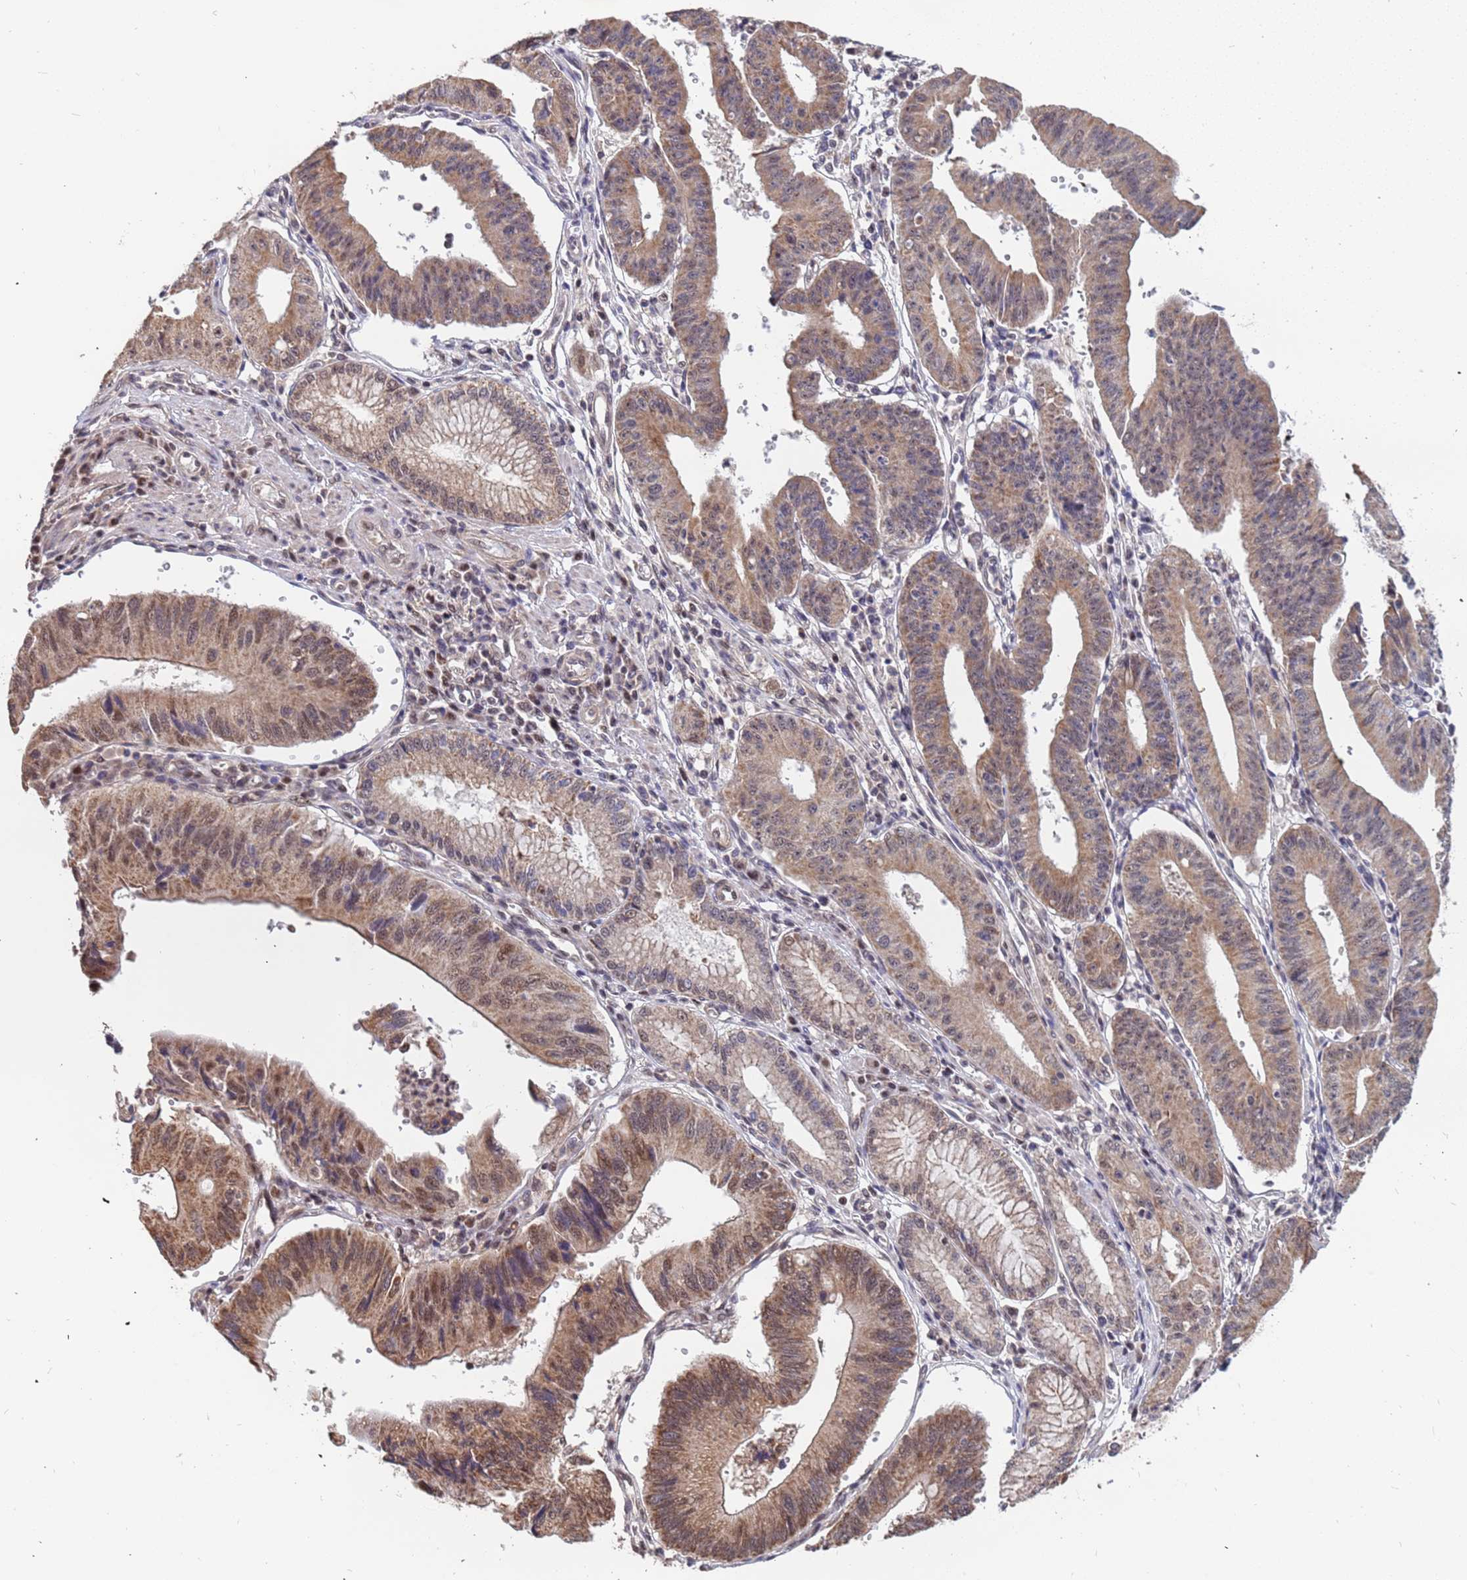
{"staining": {"intensity": "moderate", "quantity": ">75%", "location": "cytoplasmic/membranous,nuclear"}, "tissue": "stomach cancer", "cell_type": "Tumor cells", "image_type": "cancer", "snomed": [{"axis": "morphology", "description": "Adenocarcinoma, NOS"}, {"axis": "topography", "description": "Stomach"}], "caption": "Stomach adenocarcinoma stained with a protein marker demonstrates moderate staining in tumor cells.", "gene": "DENND2B", "patient": {"sex": "male", "age": 59}}